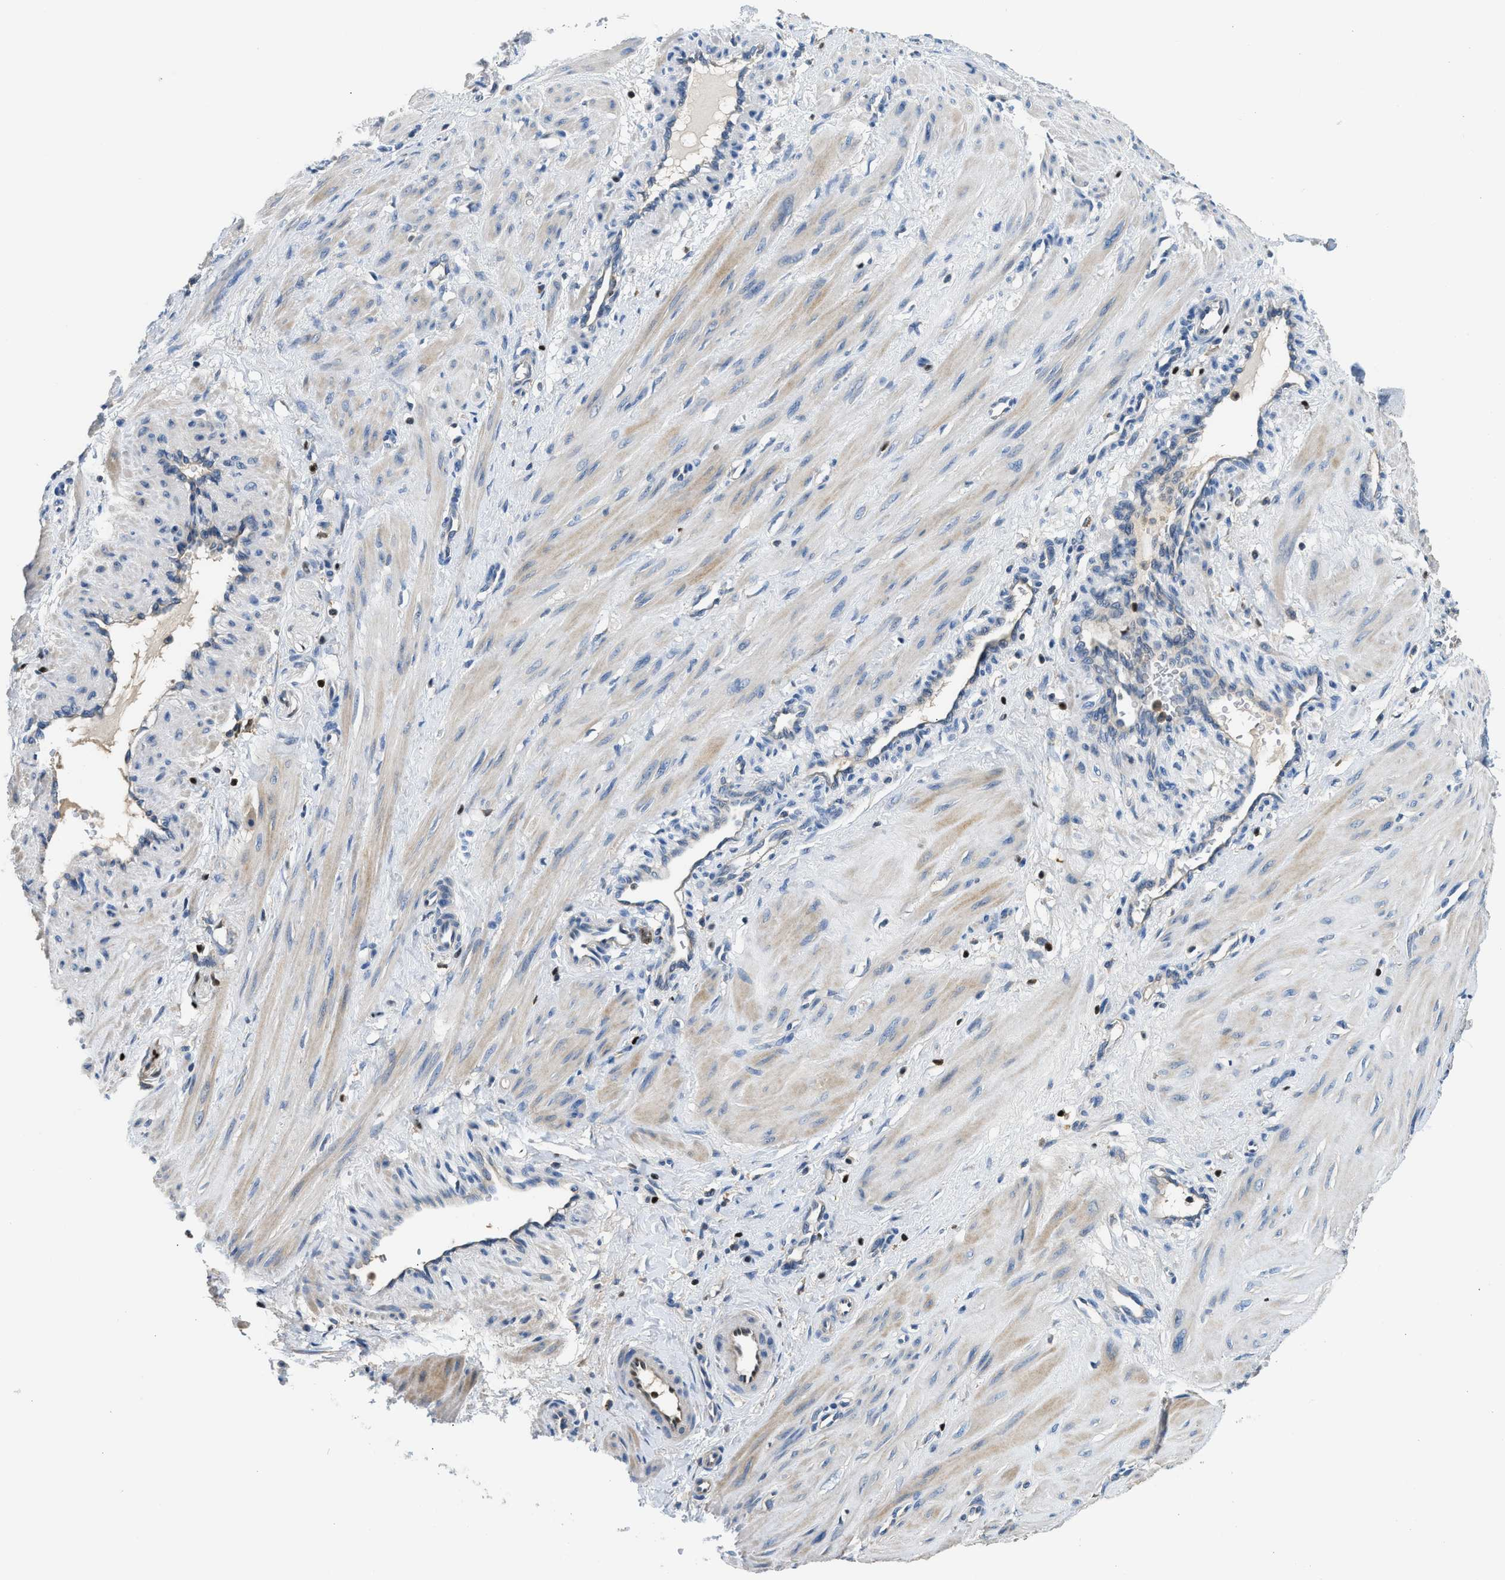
{"staining": {"intensity": "moderate", "quantity": ">75%", "location": "cytoplasmic/membranous,nuclear"}, "tissue": "smooth muscle", "cell_type": "Smooth muscle cells", "image_type": "normal", "snomed": [{"axis": "morphology", "description": "Normal tissue, NOS"}, {"axis": "topography", "description": "Endometrium"}], "caption": "Immunohistochemical staining of normal smooth muscle reveals moderate cytoplasmic/membranous,nuclear protein staining in approximately >75% of smooth muscle cells. Nuclei are stained in blue.", "gene": "TOX", "patient": {"sex": "female", "age": 33}}